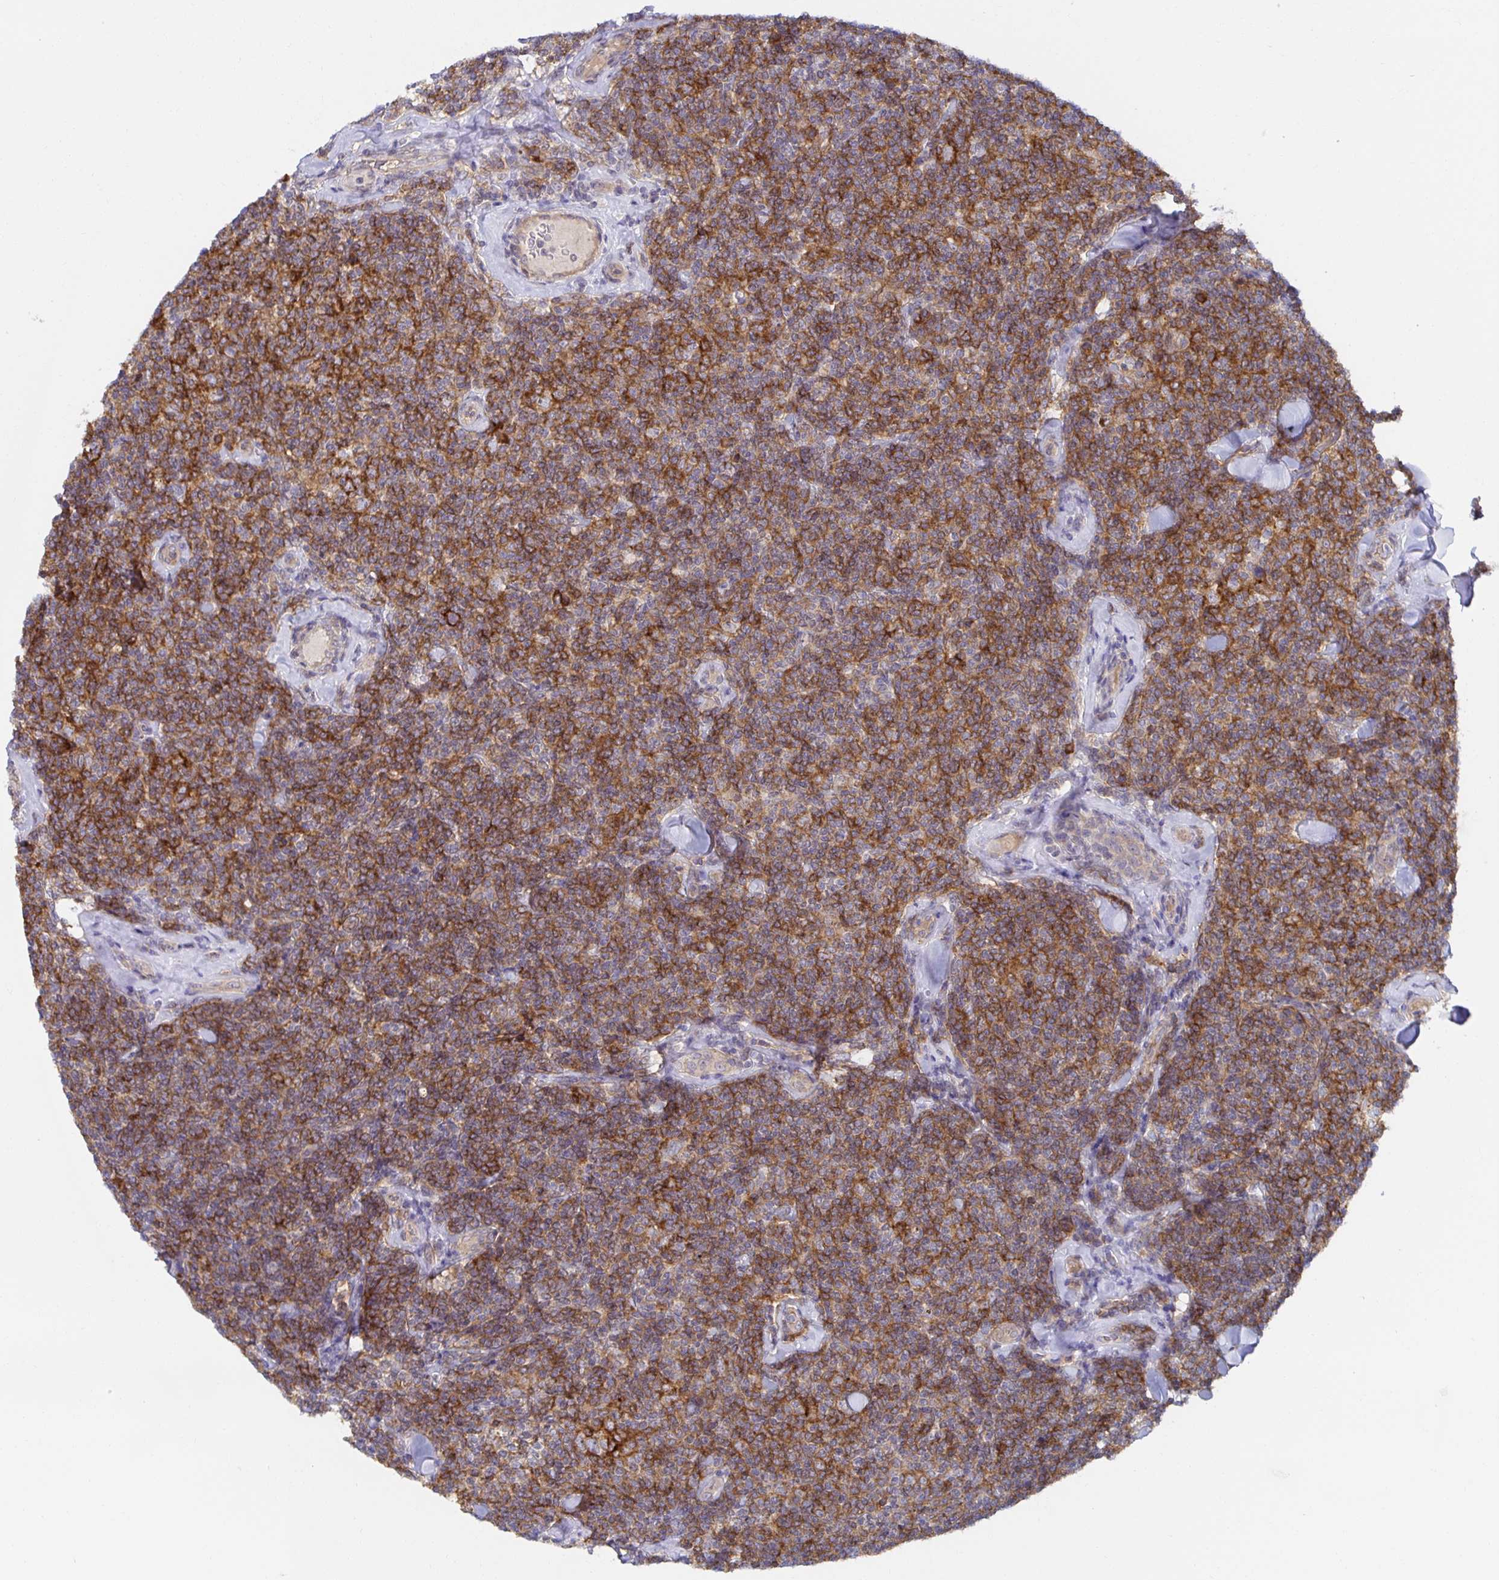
{"staining": {"intensity": "moderate", "quantity": "25%-75%", "location": "cytoplasmic/membranous"}, "tissue": "lymphoma", "cell_type": "Tumor cells", "image_type": "cancer", "snomed": [{"axis": "morphology", "description": "Malignant lymphoma, non-Hodgkin's type, Low grade"}, {"axis": "topography", "description": "Lymph node"}], "caption": "Moderate cytoplasmic/membranous expression is seen in approximately 25%-75% of tumor cells in lymphoma.", "gene": "BAD", "patient": {"sex": "female", "age": 56}}